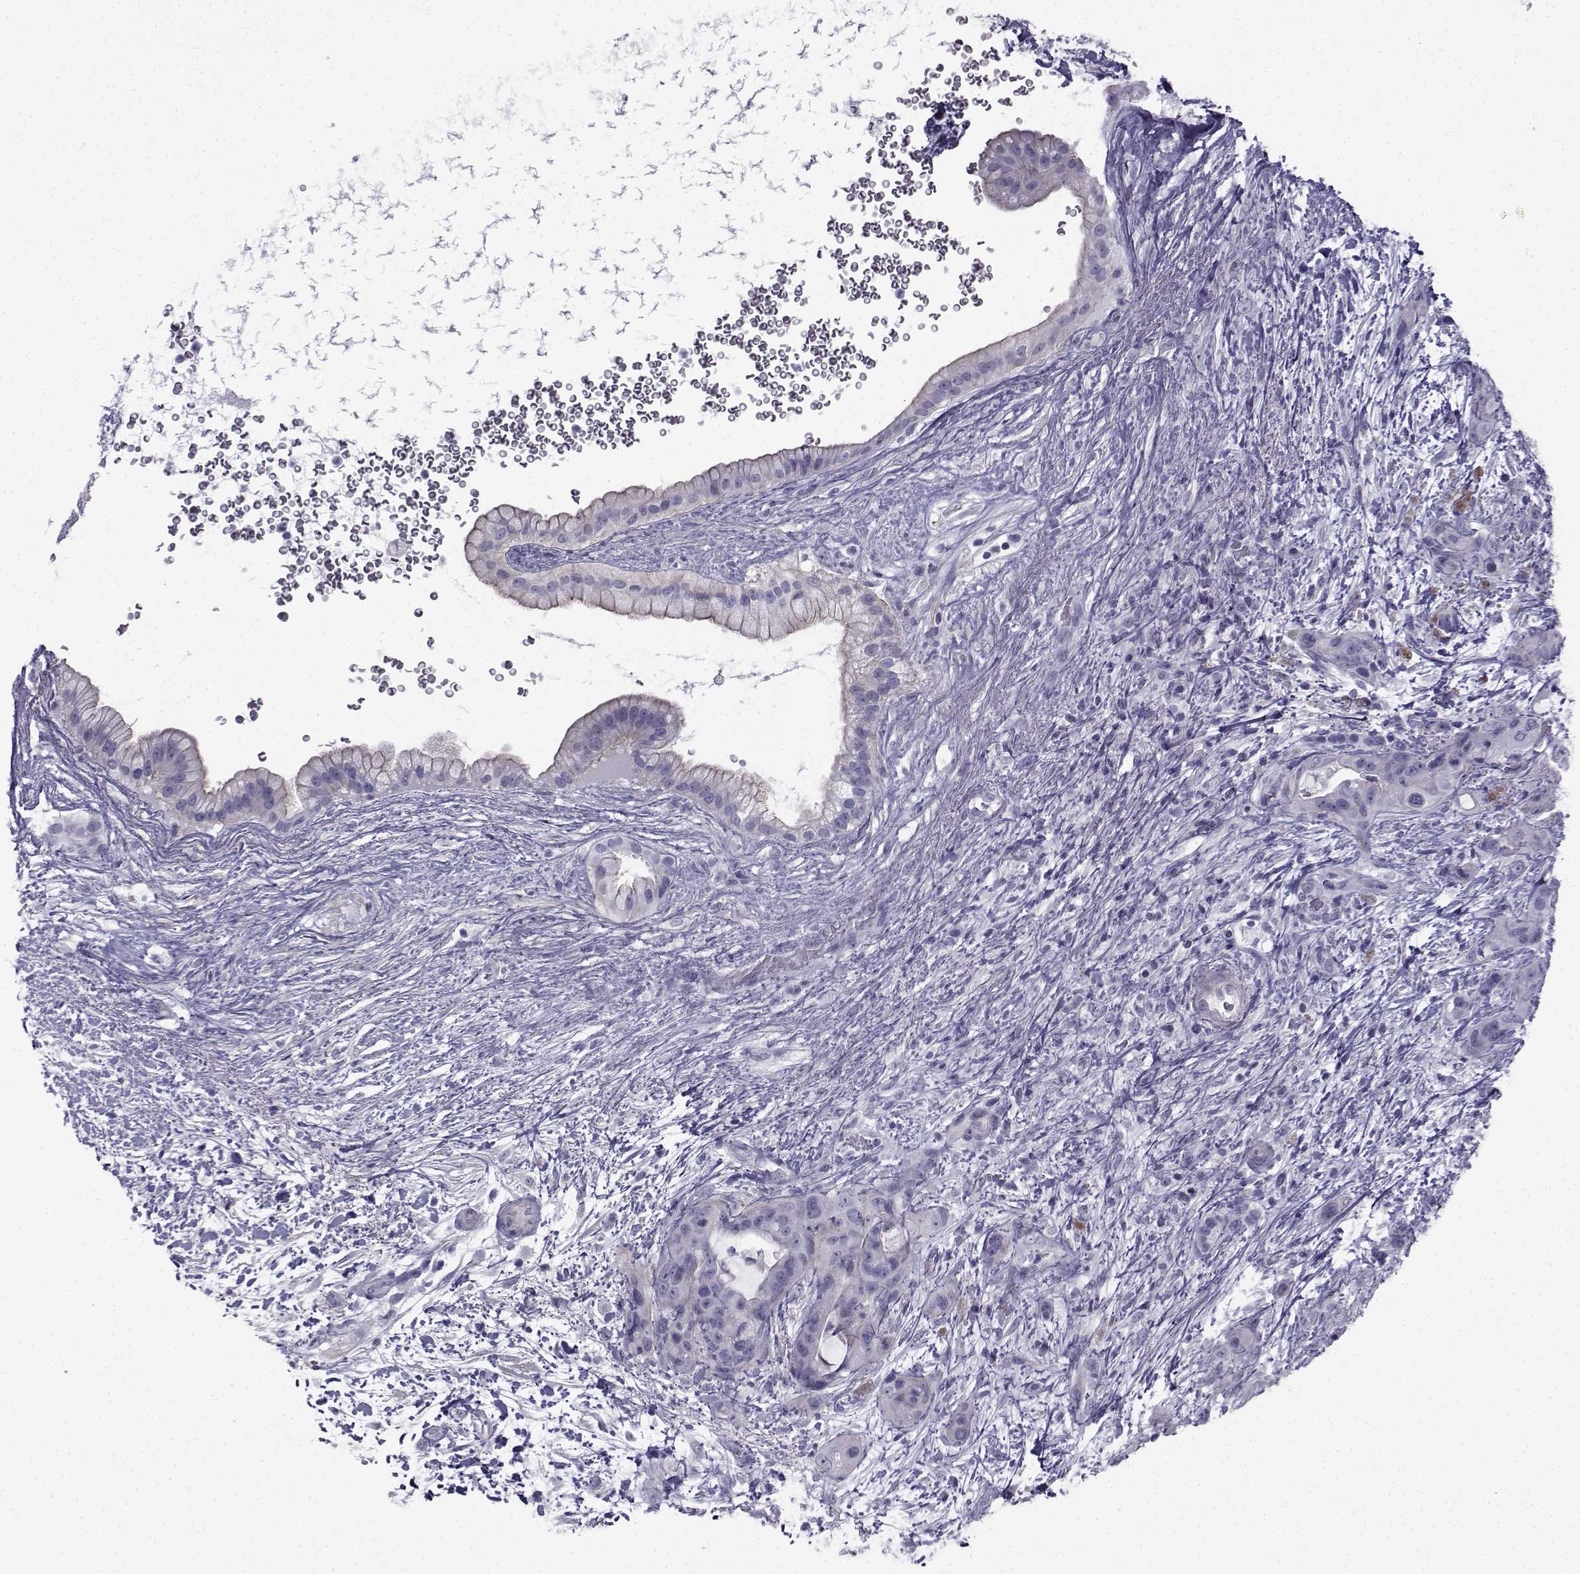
{"staining": {"intensity": "negative", "quantity": "none", "location": "none"}, "tissue": "pancreatic cancer", "cell_type": "Tumor cells", "image_type": "cancer", "snomed": [{"axis": "morphology", "description": "Adenocarcinoma, NOS"}, {"axis": "topography", "description": "Pancreas"}], "caption": "Immunohistochemical staining of human pancreatic cancer reveals no significant positivity in tumor cells.", "gene": "SPANXD", "patient": {"sex": "male", "age": 71}}